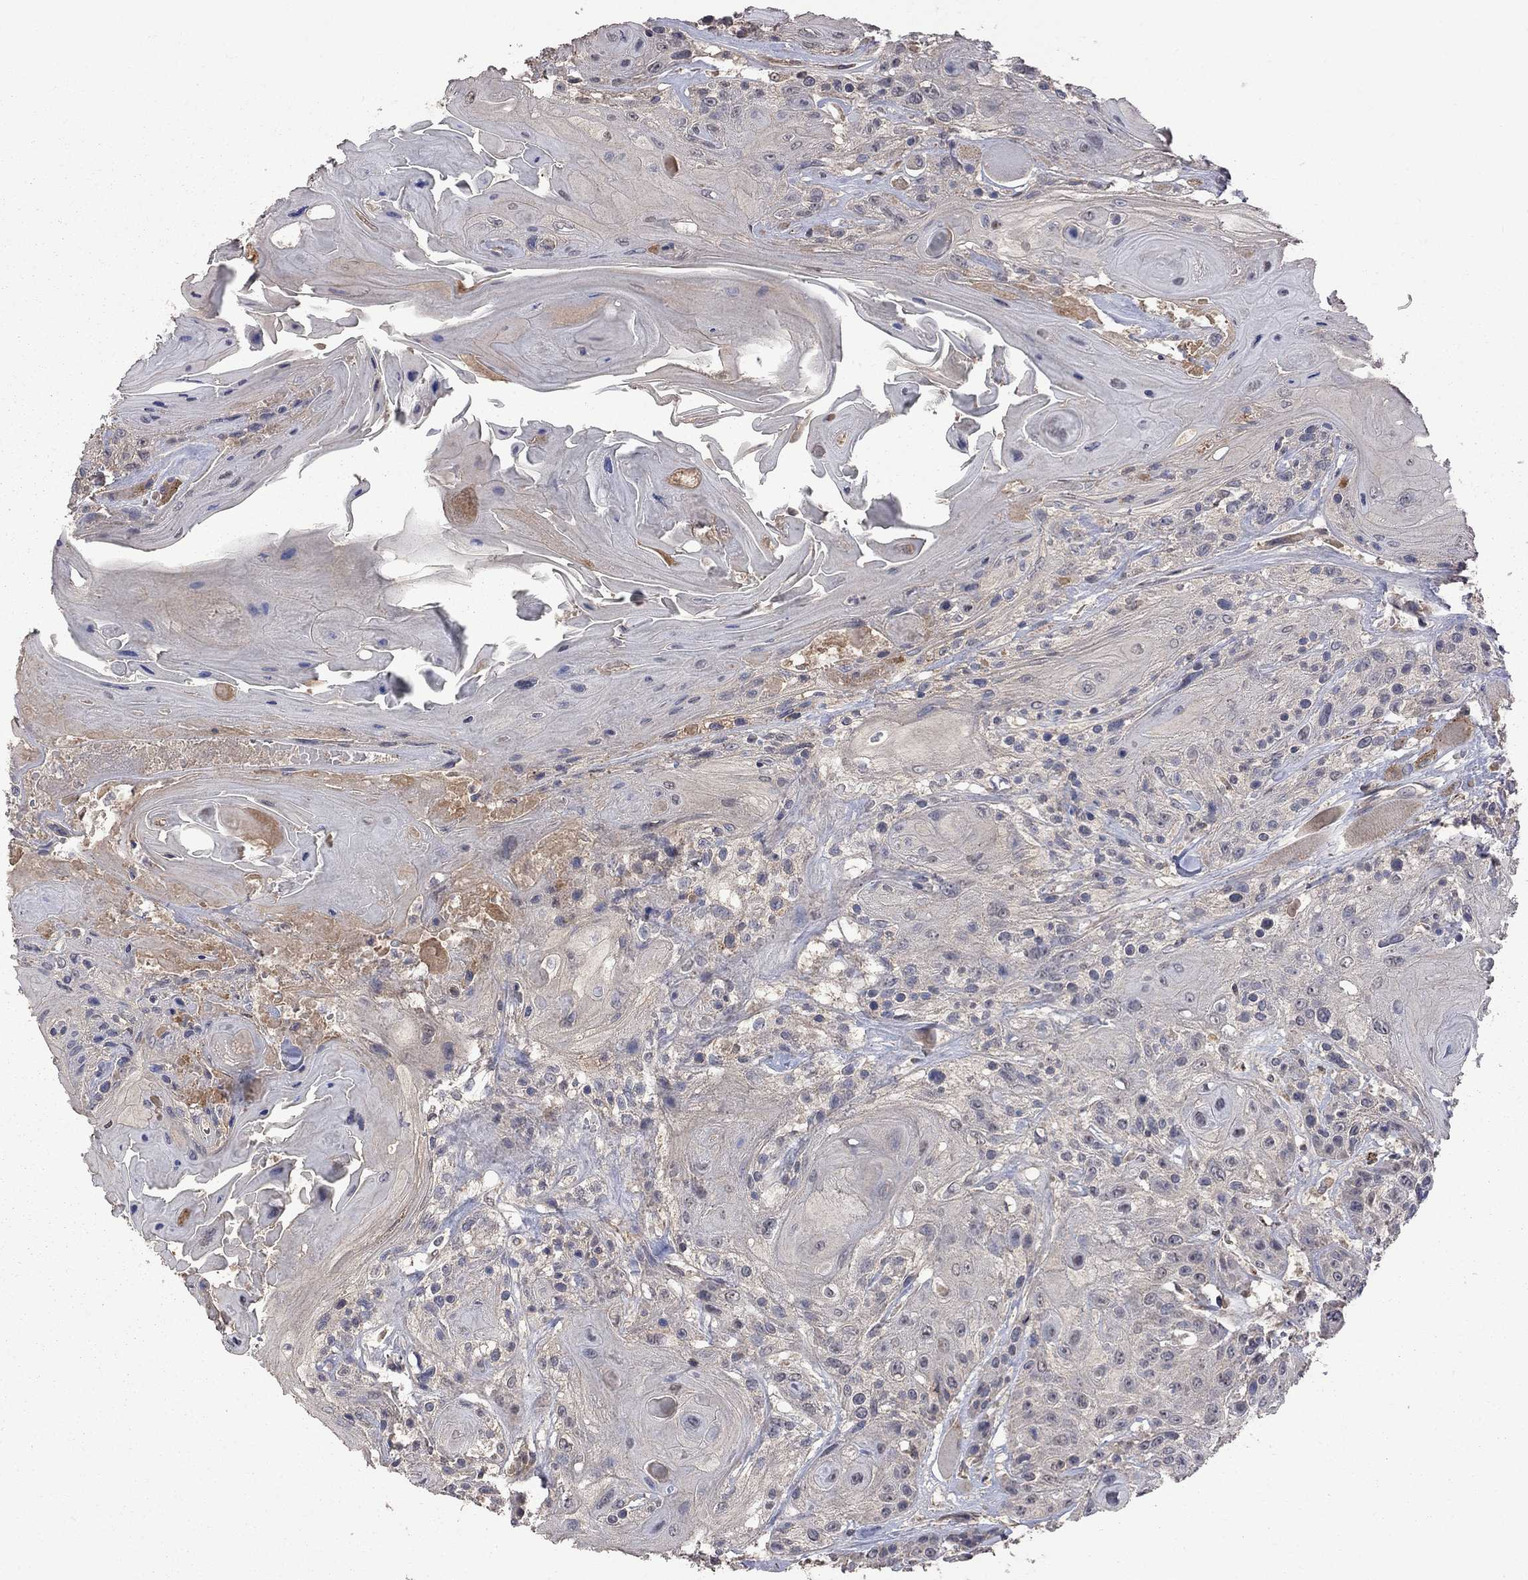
{"staining": {"intensity": "weak", "quantity": "<25%", "location": "cytoplasmic/membranous"}, "tissue": "head and neck cancer", "cell_type": "Tumor cells", "image_type": "cancer", "snomed": [{"axis": "morphology", "description": "Squamous cell carcinoma, NOS"}, {"axis": "topography", "description": "Head-Neck"}], "caption": "Tumor cells show no significant protein expression in head and neck cancer (squamous cell carcinoma).", "gene": "HTR6", "patient": {"sex": "female", "age": 59}}